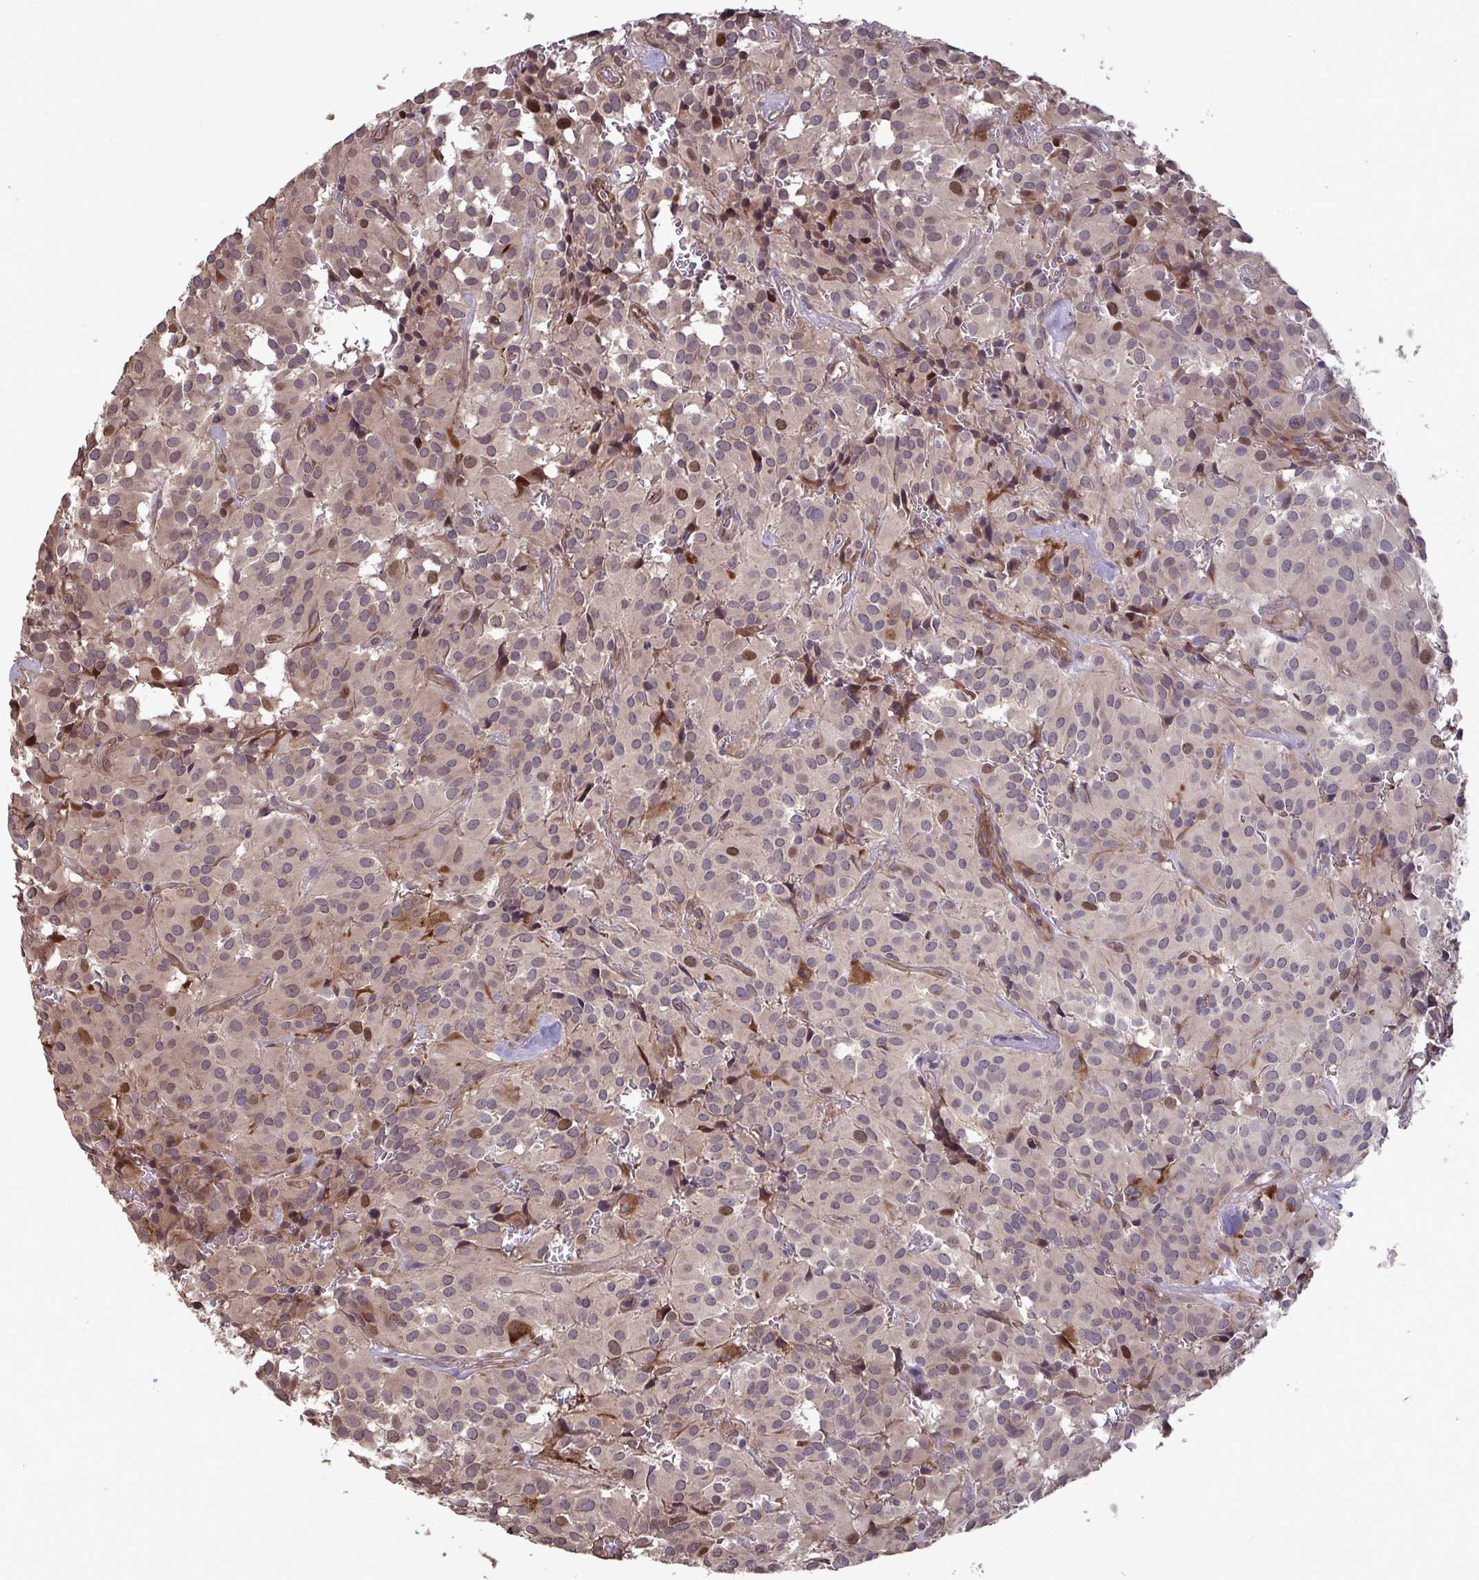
{"staining": {"intensity": "moderate", "quantity": "<25%", "location": "nuclear"}, "tissue": "glioma", "cell_type": "Tumor cells", "image_type": "cancer", "snomed": [{"axis": "morphology", "description": "Glioma, malignant, Low grade"}, {"axis": "topography", "description": "Brain"}], "caption": "IHC staining of glioma, which exhibits low levels of moderate nuclear expression in approximately <25% of tumor cells indicating moderate nuclear protein staining. The staining was performed using DAB (3,3'-diaminobenzidine) (brown) for protein detection and nuclei were counterstained in hematoxylin (blue).", "gene": "IPO5", "patient": {"sex": "male", "age": 42}}